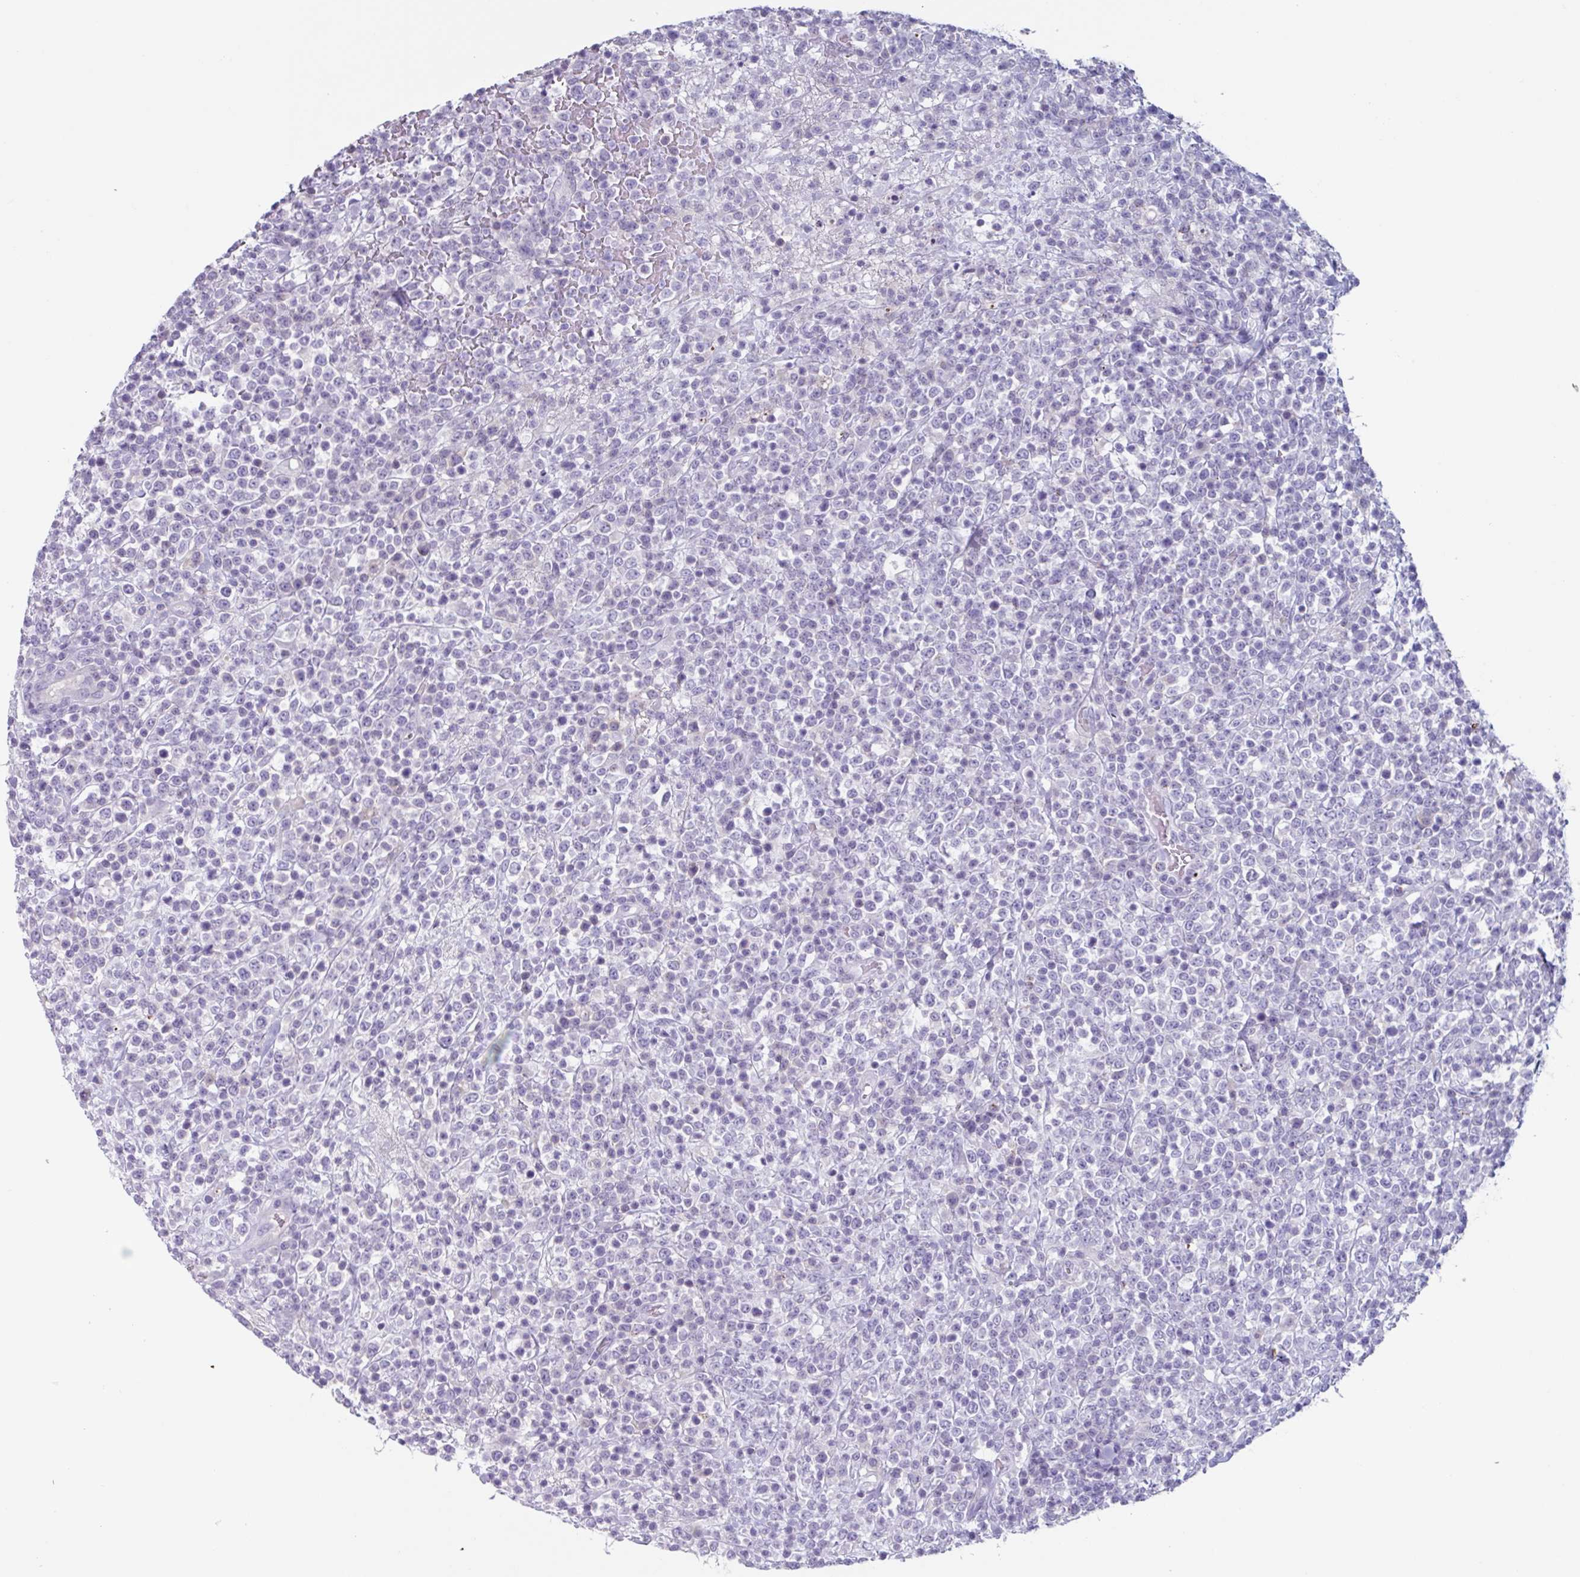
{"staining": {"intensity": "negative", "quantity": "none", "location": "none"}, "tissue": "lymphoma", "cell_type": "Tumor cells", "image_type": "cancer", "snomed": [{"axis": "morphology", "description": "Malignant lymphoma, non-Hodgkin's type, High grade"}, {"axis": "topography", "description": "Colon"}], "caption": "A micrograph of human lymphoma is negative for staining in tumor cells.", "gene": "OR2T10", "patient": {"sex": "female", "age": 53}}